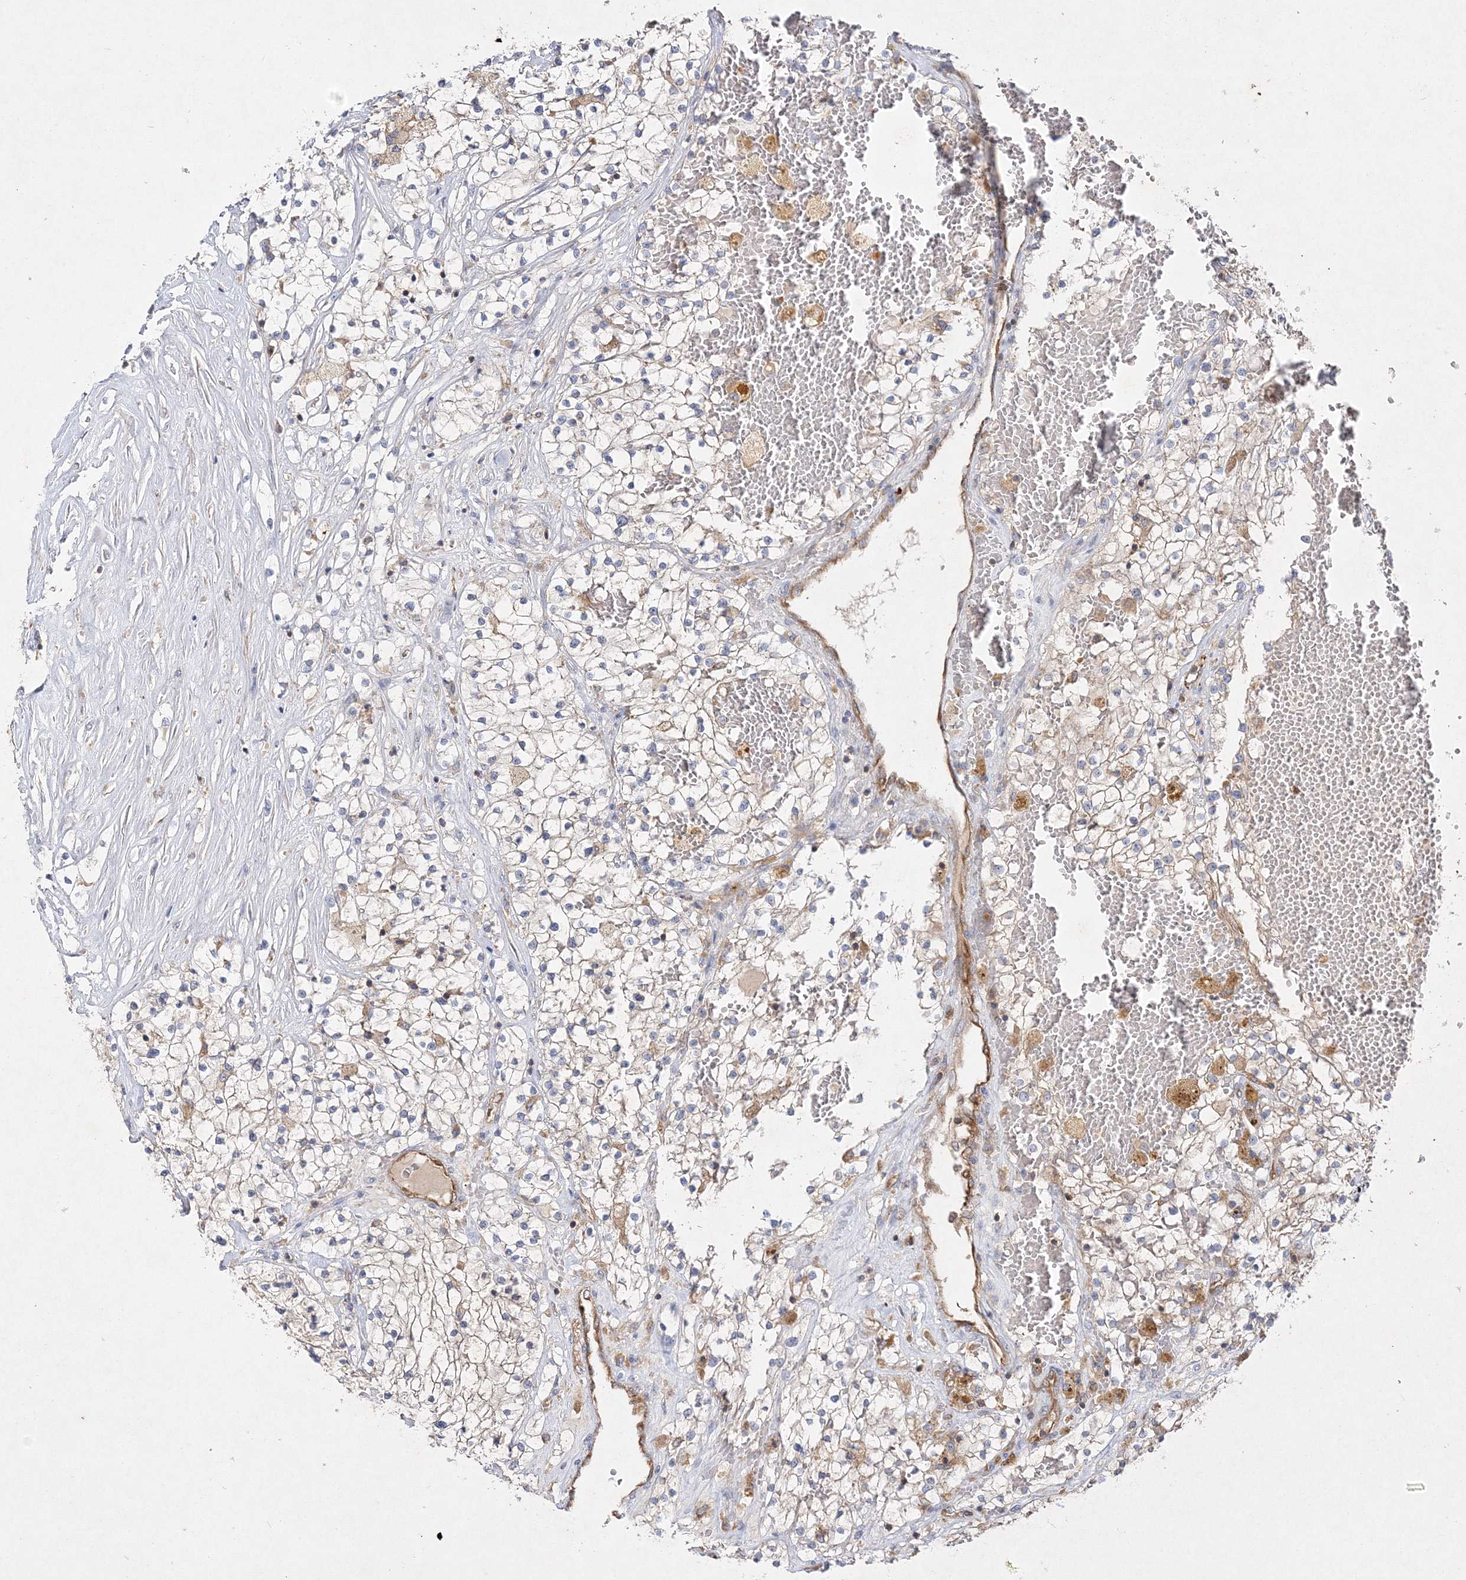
{"staining": {"intensity": "negative", "quantity": "none", "location": "none"}, "tissue": "renal cancer", "cell_type": "Tumor cells", "image_type": "cancer", "snomed": [{"axis": "morphology", "description": "Normal tissue, NOS"}, {"axis": "morphology", "description": "Adenocarcinoma, NOS"}, {"axis": "topography", "description": "Kidney"}], "caption": "An image of human renal cancer (adenocarcinoma) is negative for staining in tumor cells. The staining is performed using DAB (3,3'-diaminobenzidine) brown chromogen with nuclei counter-stained in using hematoxylin.", "gene": "WDR37", "patient": {"sex": "male", "age": 68}}